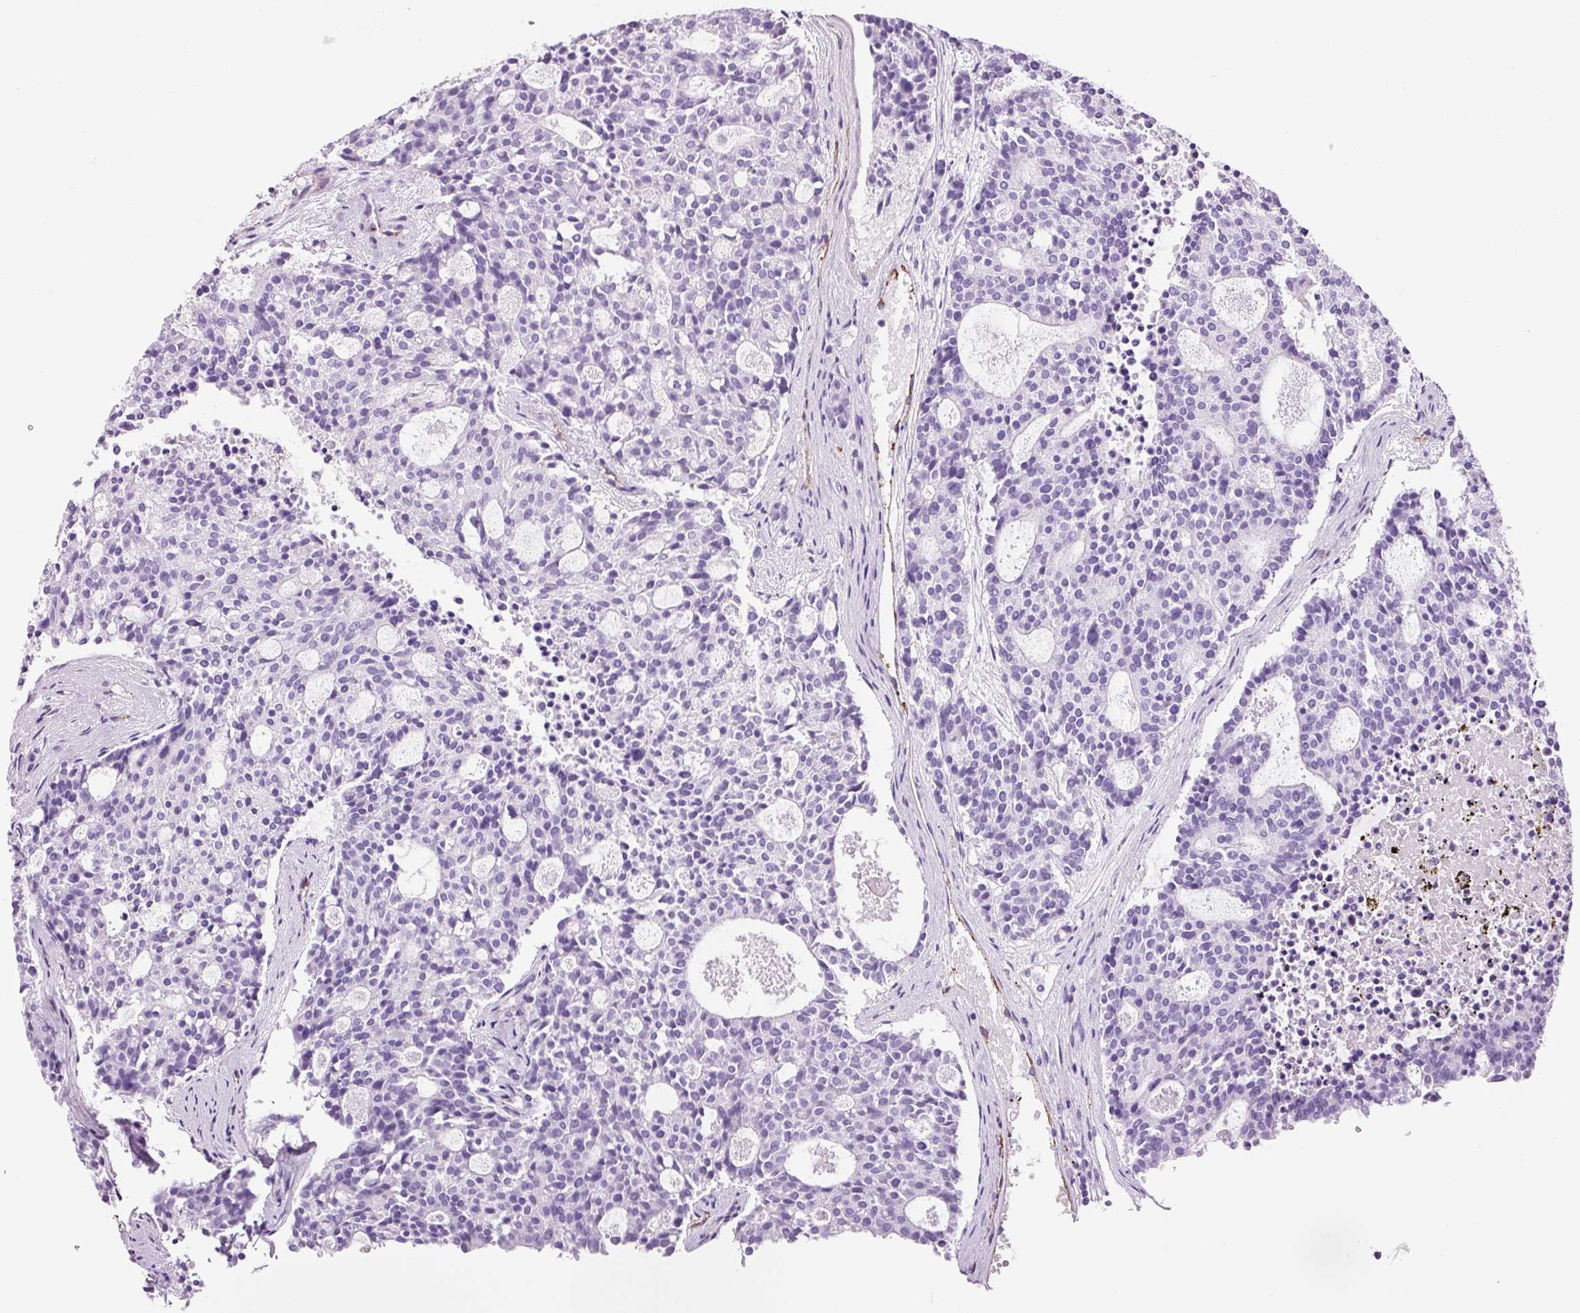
{"staining": {"intensity": "negative", "quantity": "none", "location": "none"}, "tissue": "carcinoid", "cell_type": "Tumor cells", "image_type": "cancer", "snomed": [{"axis": "morphology", "description": "Carcinoid, malignant, NOS"}, {"axis": "topography", "description": "Pancreas"}], "caption": "Tumor cells show no significant protein staining in carcinoid (malignant).", "gene": "ADSS1", "patient": {"sex": "female", "age": 54}}